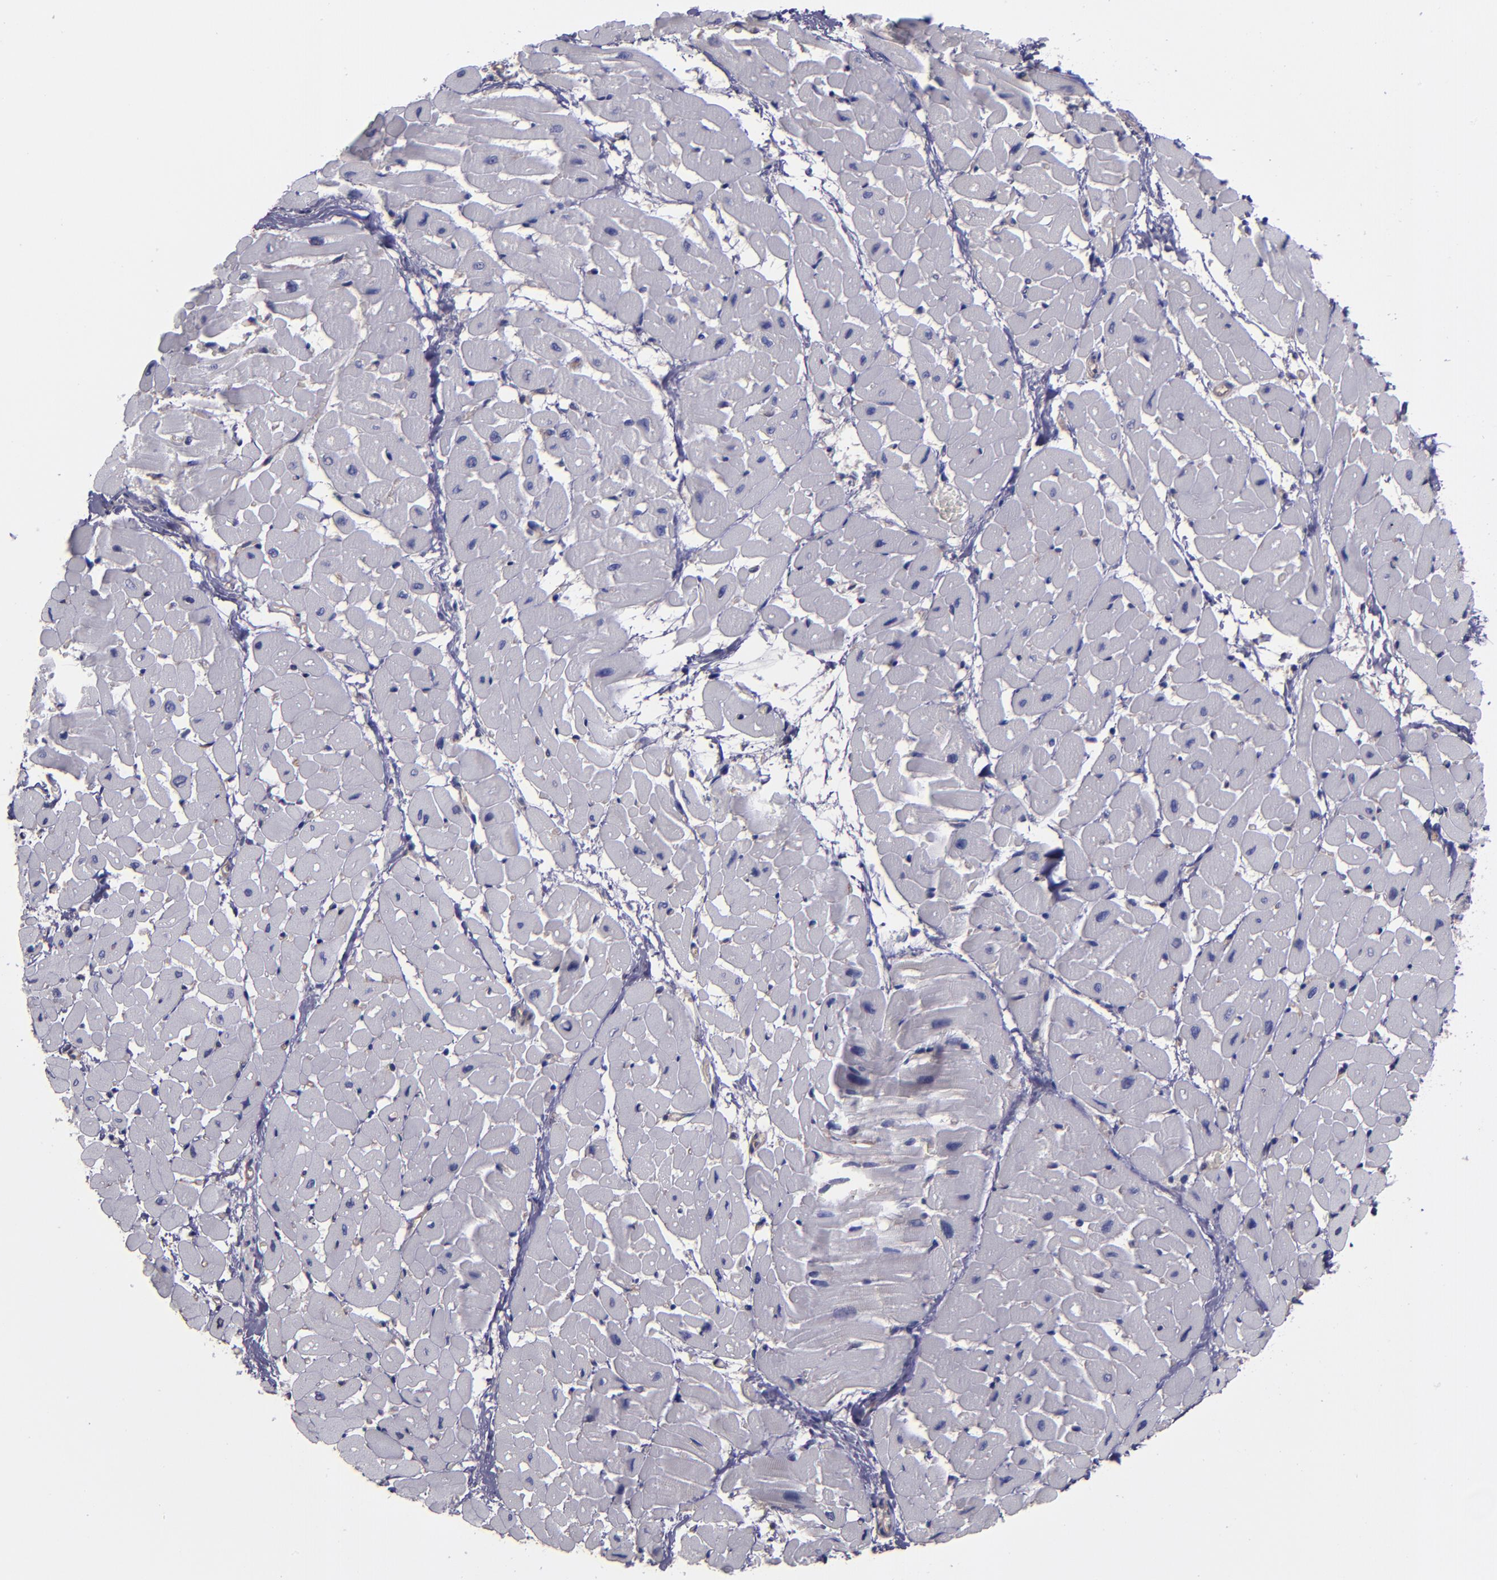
{"staining": {"intensity": "negative", "quantity": "none", "location": "none"}, "tissue": "heart muscle", "cell_type": "Cardiomyocytes", "image_type": "normal", "snomed": [{"axis": "morphology", "description": "Normal tissue, NOS"}, {"axis": "topography", "description": "Heart"}], "caption": "The image reveals no staining of cardiomyocytes in unremarkable heart muscle. The staining was performed using DAB (3,3'-diaminobenzidine) to visualize the protein expression in brown, while the nuclei were stained in blue with hematoxylin (Magnification: 20x).", "gene": "CARS1", "patient": {"sex": "male", "age": 45}}